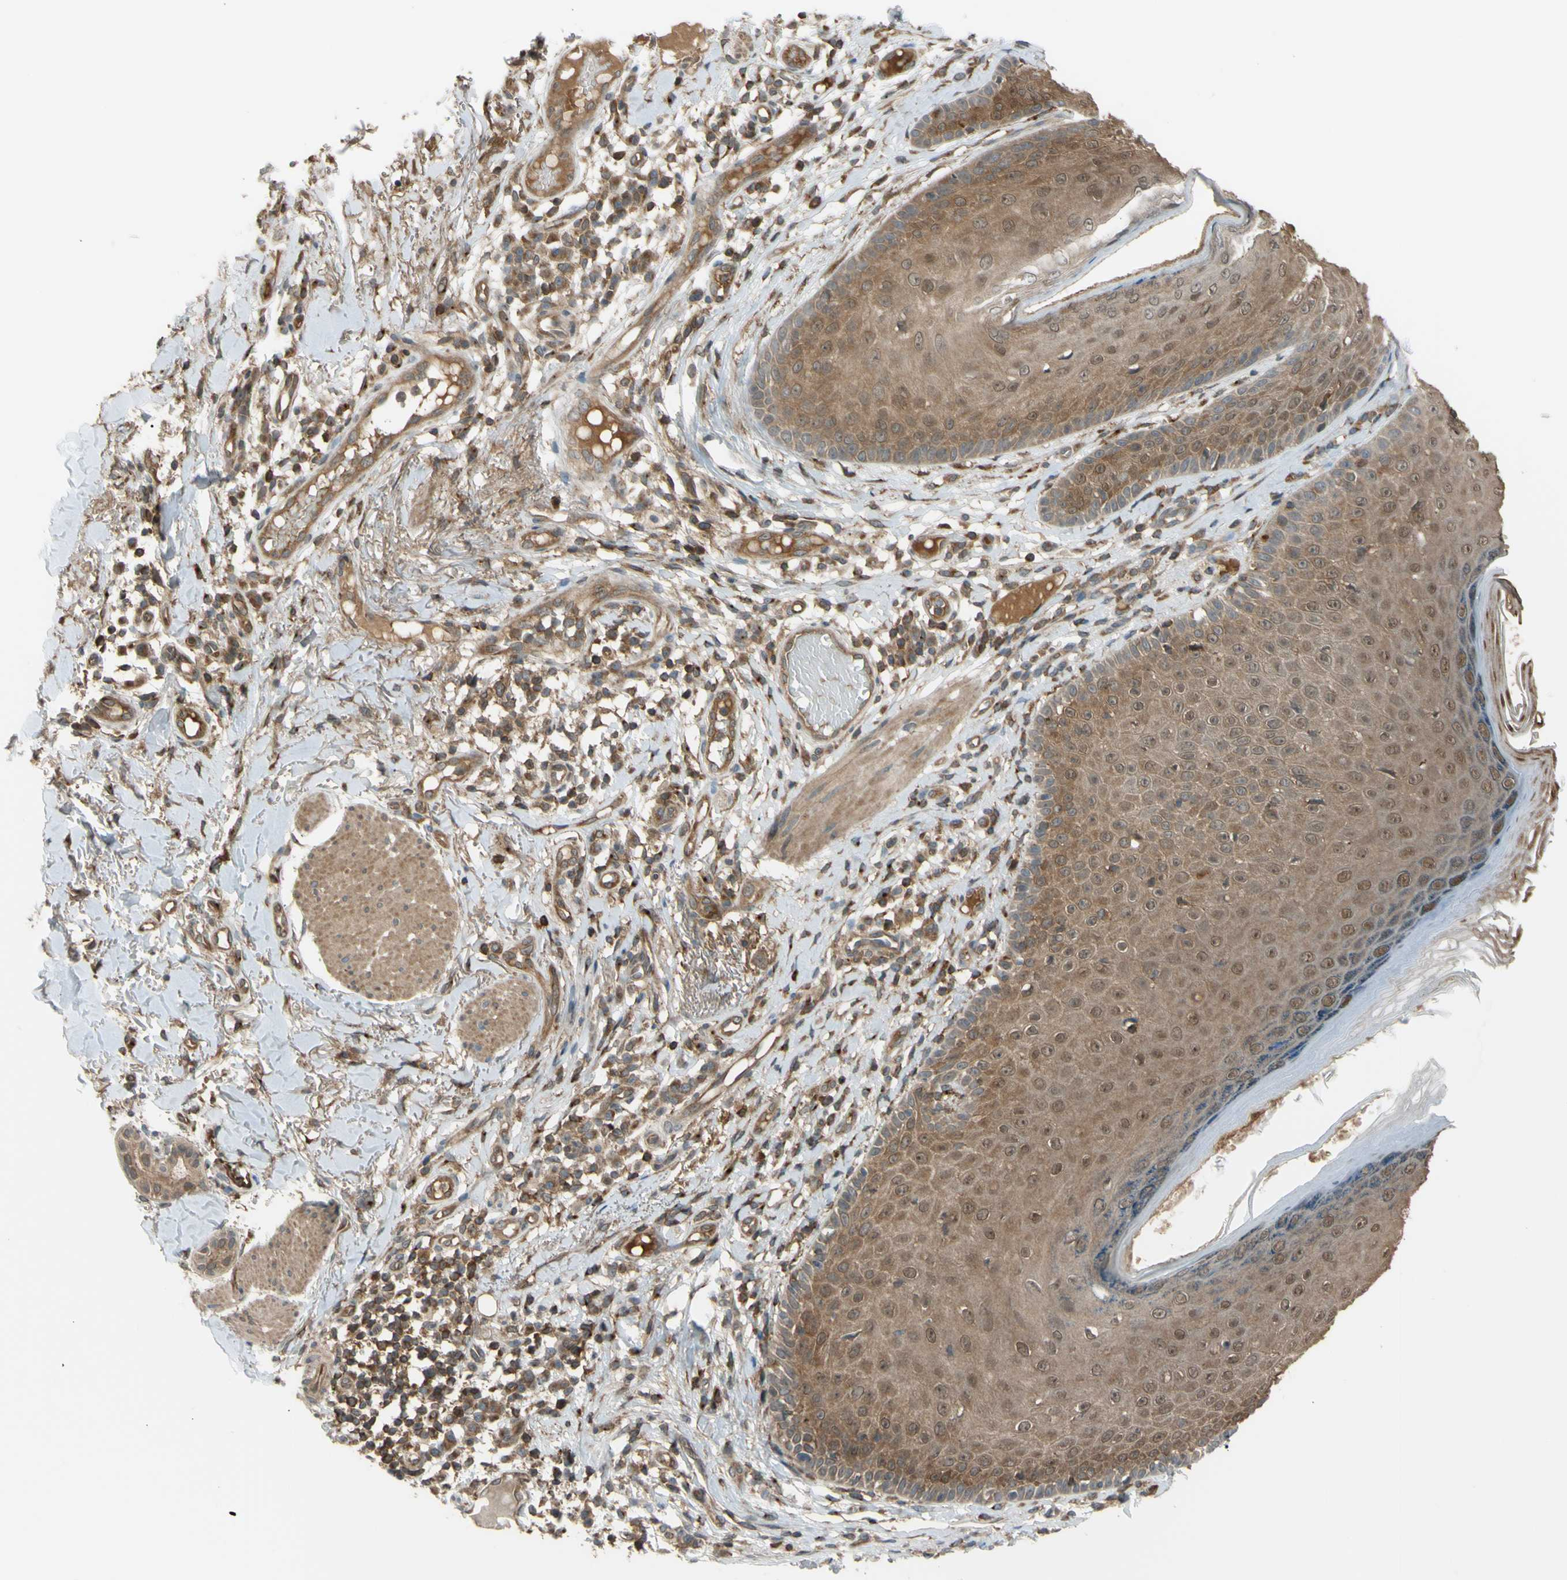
{"staining": {"intensity": "weak", "quantity": ">75%", "location": "cytoplasmic/membranous,nuclear"}, "tissue": "skin cancer", "cell_type": "Tumor cells", "image_type": "cancer", "snomed": [{"axis": "morphology", "description": "Normal tissue, NOS"}, {"axis": "morphology", "description": "Basal cell carcinoma"}, {"axis": "topography", "description": "Skin"}], "caption": "Protein expression by IHC reveals weak cytoplasmic/membranous and nuclear expression in approximately >75% of tumor cells in basal cell carcinoma (skin).", "gene": "FLII", "patient": {"sex": "male", "age": 52}}